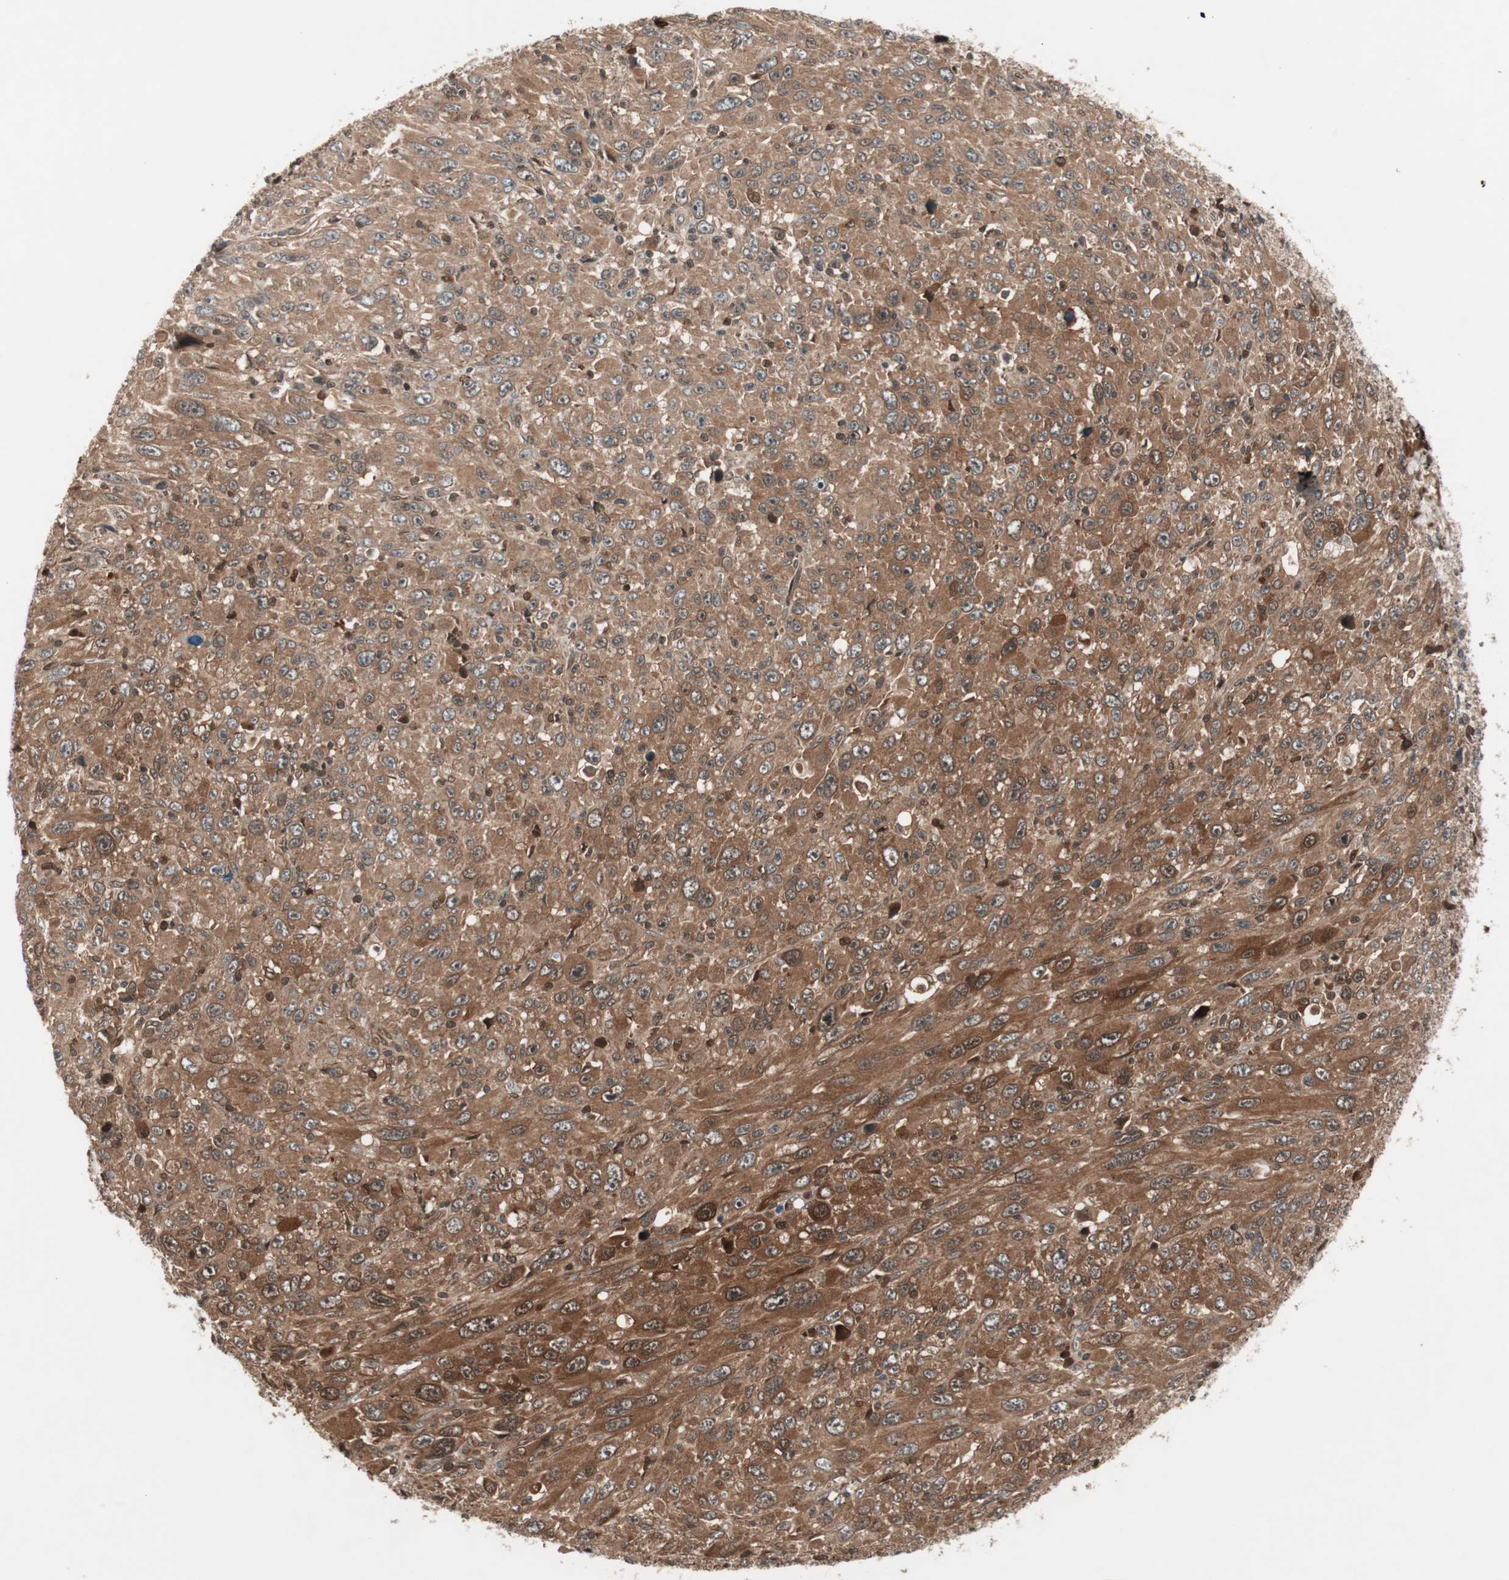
{"staining": {"intensity": "moderate", "quantity": ">75%", "location": "cytoplasmic/membranous"}, "tissue": "melanoma", "cell_type": "Tumor cells", "image_type": "cancer", "snomed": [{"axis": "morphology", "description": "Malignant melanoma, Metastatic site"}, {"axis": "topography", "description": "Skin"}], "caption": "DAB immunohistochemical staining of human melanoma displays moderate cytoplasmic/membranous protein expression in approximately >75% of tumor cells.", "gene": "PRKG2", "patient": {"sex": "female", "age": 56}}